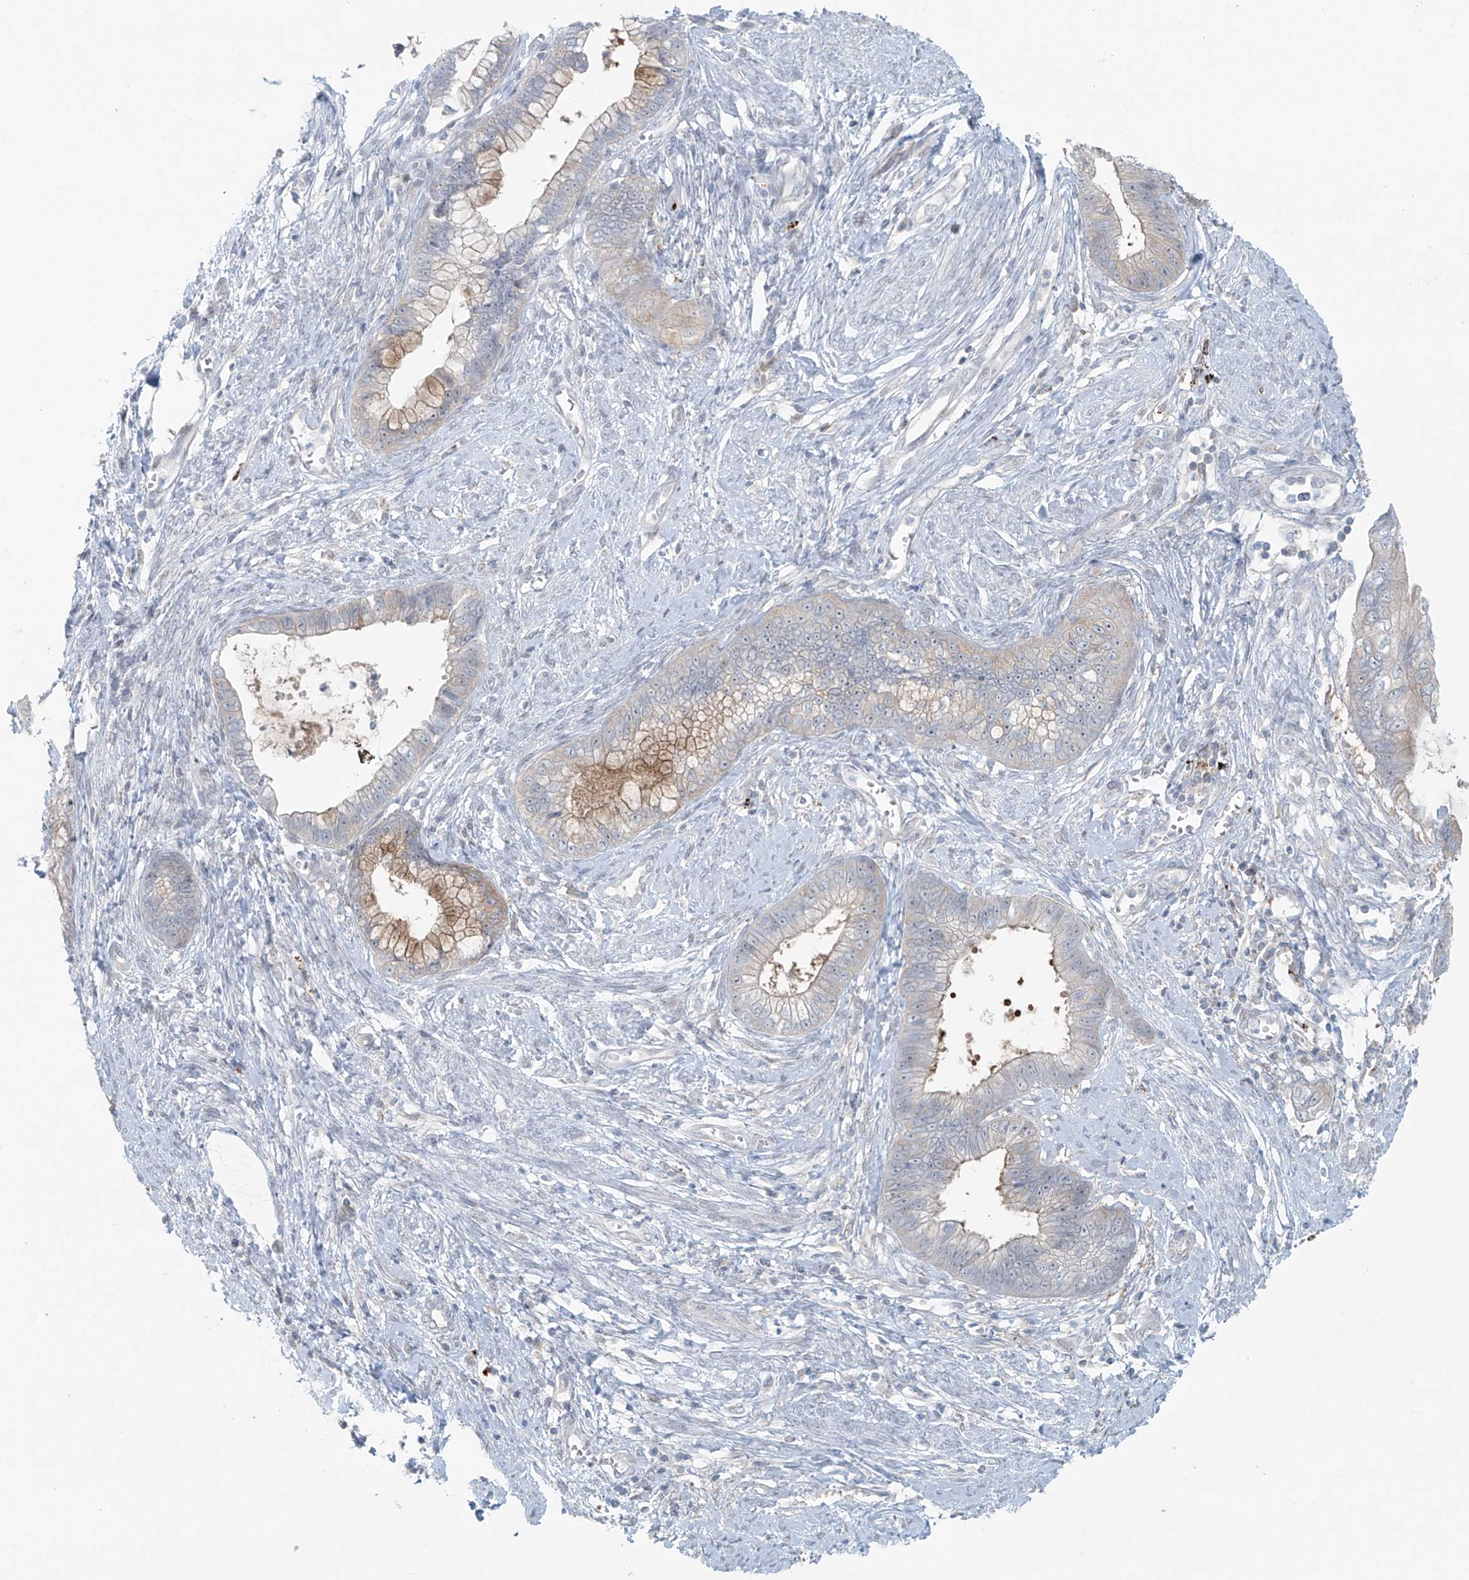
{"staining": {"intensity": "moderate", "quantity": "<25%", "location": "cytoplasmic/membranous"}, "tissue": "cervical cancer", "cell_type": "Tumor cells", "image_type": "cancer", "snomed": [{"axis": "morphology", "description": "Adenocarcinoma, NOS"}, {"axis": "topography", "description": "Cervix"}], "caption": "Moderate cytoplasmic/membranous protein staining is appreciated in approximately <25% of tumor cells in cervical cancer.", "gene": "PPAT", "patient": {"sex": "female", "age": 44}}